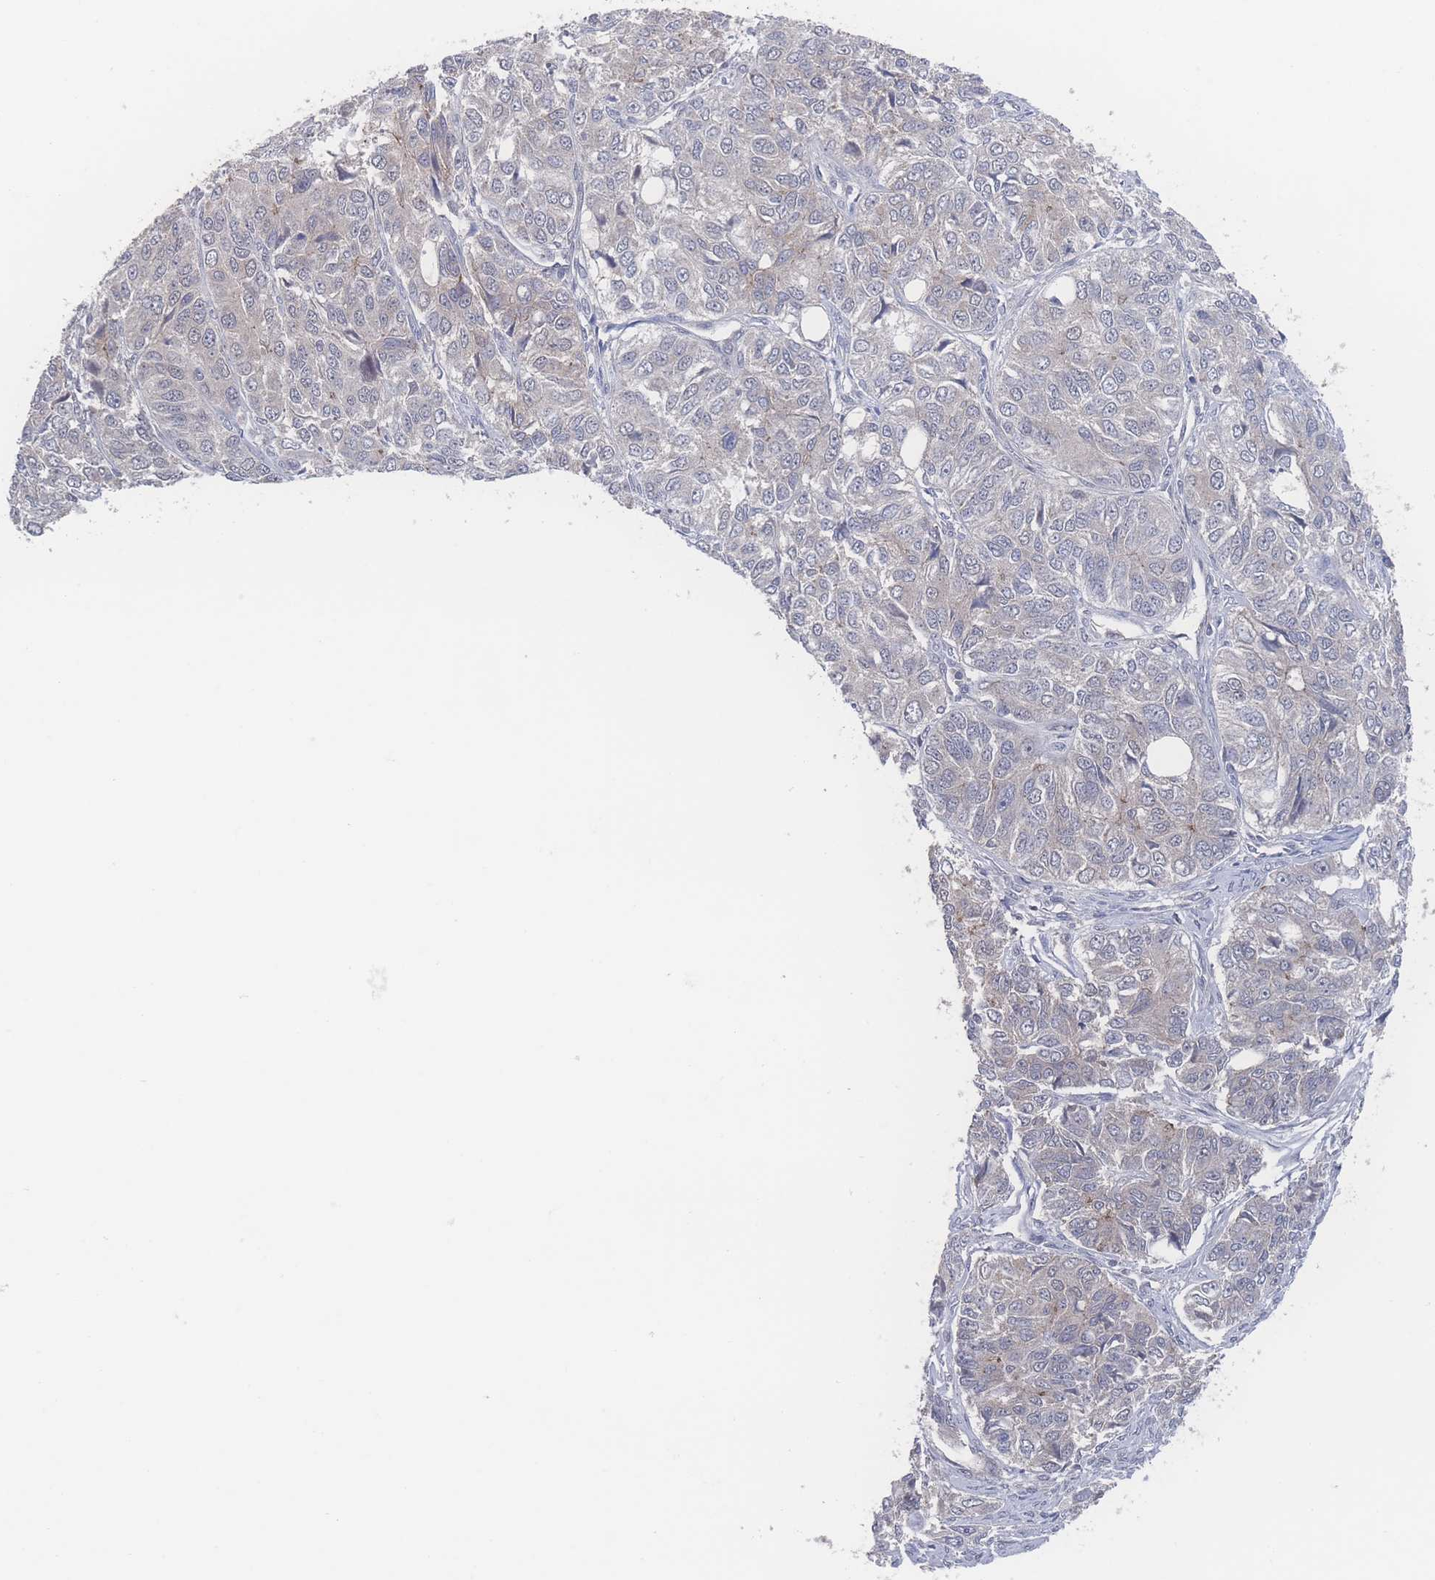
{"staining": {"intensity": "negative", "quantity": "none", "location": "none"}, "tissue": "ovarian cancer", "cell_type": "Tumor cells", "image_type": "cancer", "snomed": [{"axis": "morphology", "description": "Carcinoma, endometroid"}, {"axis": "topography", "description": "Ovary"}], "caption": "Endometroid carcinoma (ovarian) was stained to show a protein in brown. There is no significant expression in tumor cells. (Stains: DAB IHC with hematoxylin counter stain, Microscopy: brightfield microscopy at high magnification).", "gene": "NBEAL1", "patient": {"sex": "female", "age": 51}}